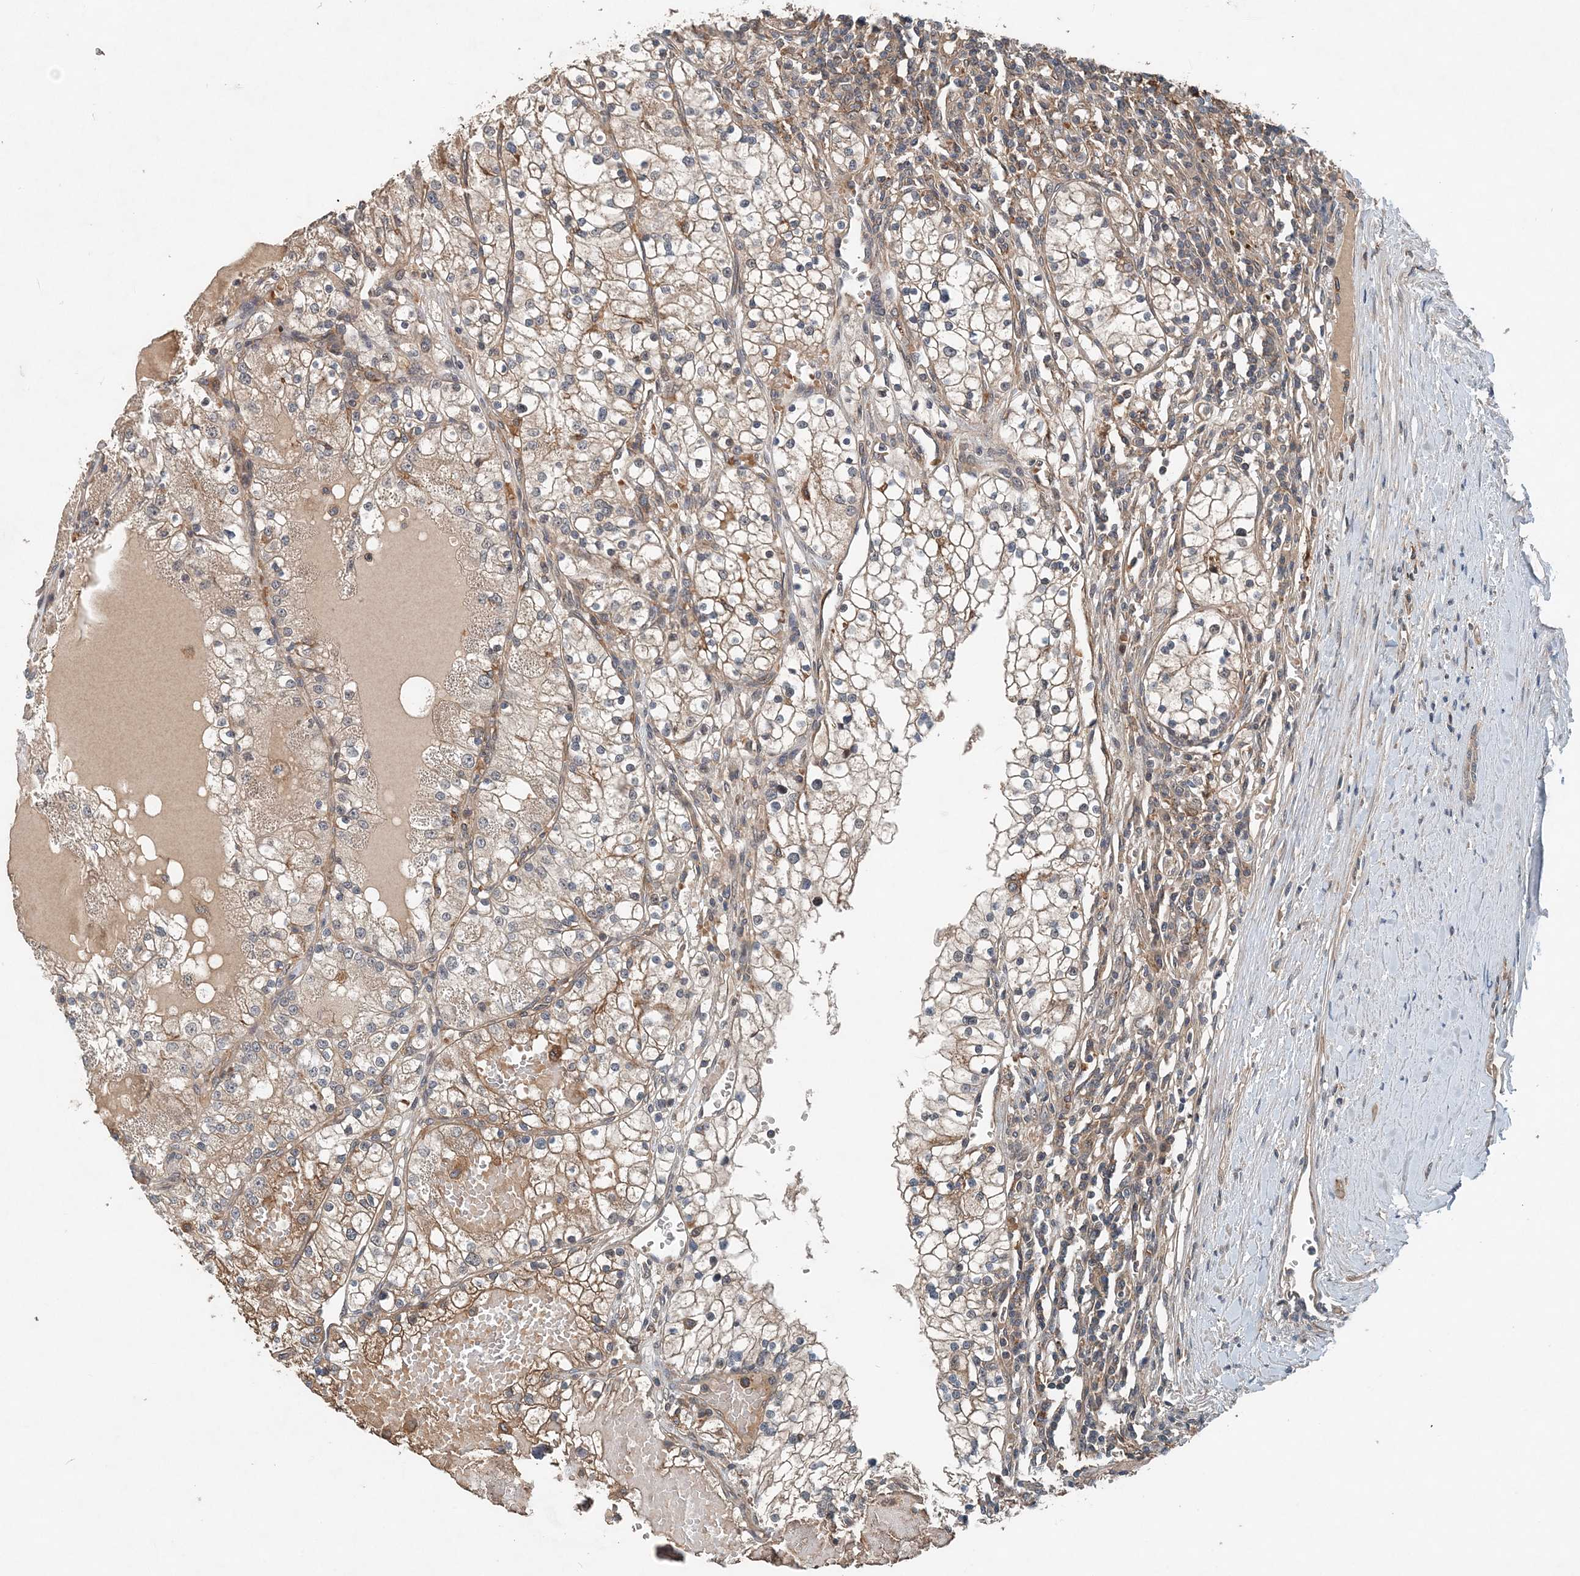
{"staining": {"intensity": "moderate", "quantity": "<25%", "location": "cytoplasmic/membranous"}, "tissue": "renal cancer", "cell_type": "Tumor cells", "image_type": "cancer", "snomed": [{"axis": "morphology", "description": "Normal tissue, NOS"}, {"axis": "morphology", "description": "Adenocarcinoma, NOS"}, {"axis": "topography", "description": "Kidney"}], "caption": "DAB (3,3'-diaminobenzidine) immunohistochemical staining of human renal cancer shows moderate cytoplasmic/membranous protein expression in about <25% of tumor cells.", "gene": "SMPD3", "patient": {"sex": "male", "age": 68}}